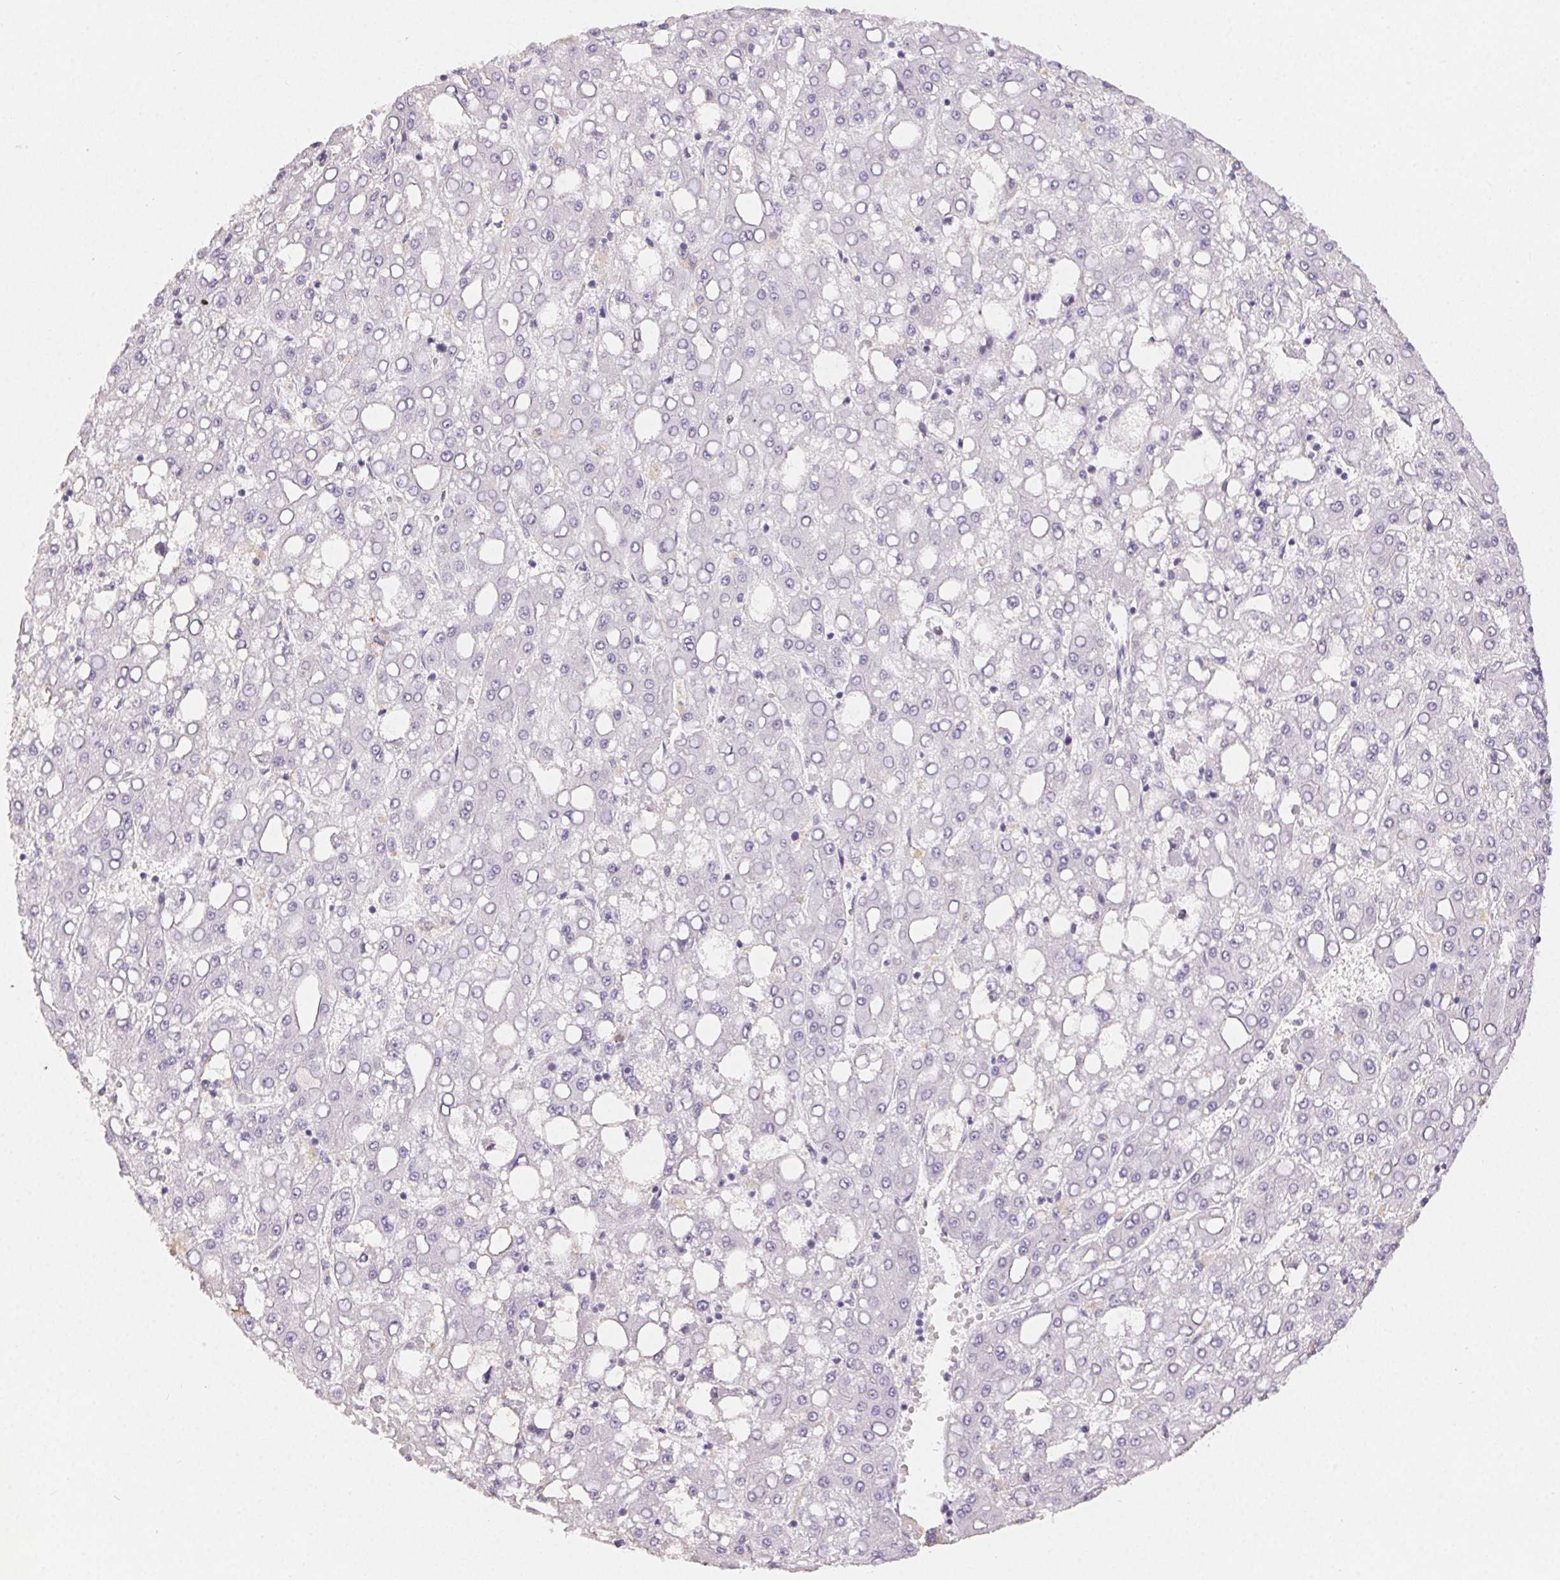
{"staining": {"intensity": "negative", "quantity": "none", "location": "none"}, "tissue": "liver cancer", "cell_type": "Tumor cells", "image_type": "cancer", "snomed": [{"axis": "morphology", "description": "Carcinoma, Hepatocellular, NOS"}, {"axis": "topography", "description": "Liver"}], "caption": "Immunohistochemistry photomicrograph of neoplastic tissue: liver cancer stained with DAB demonstrates no significant protein expression in tumor cells.", "gene": "TMEM174", "patient": {"sex": "male", "age": 65}}